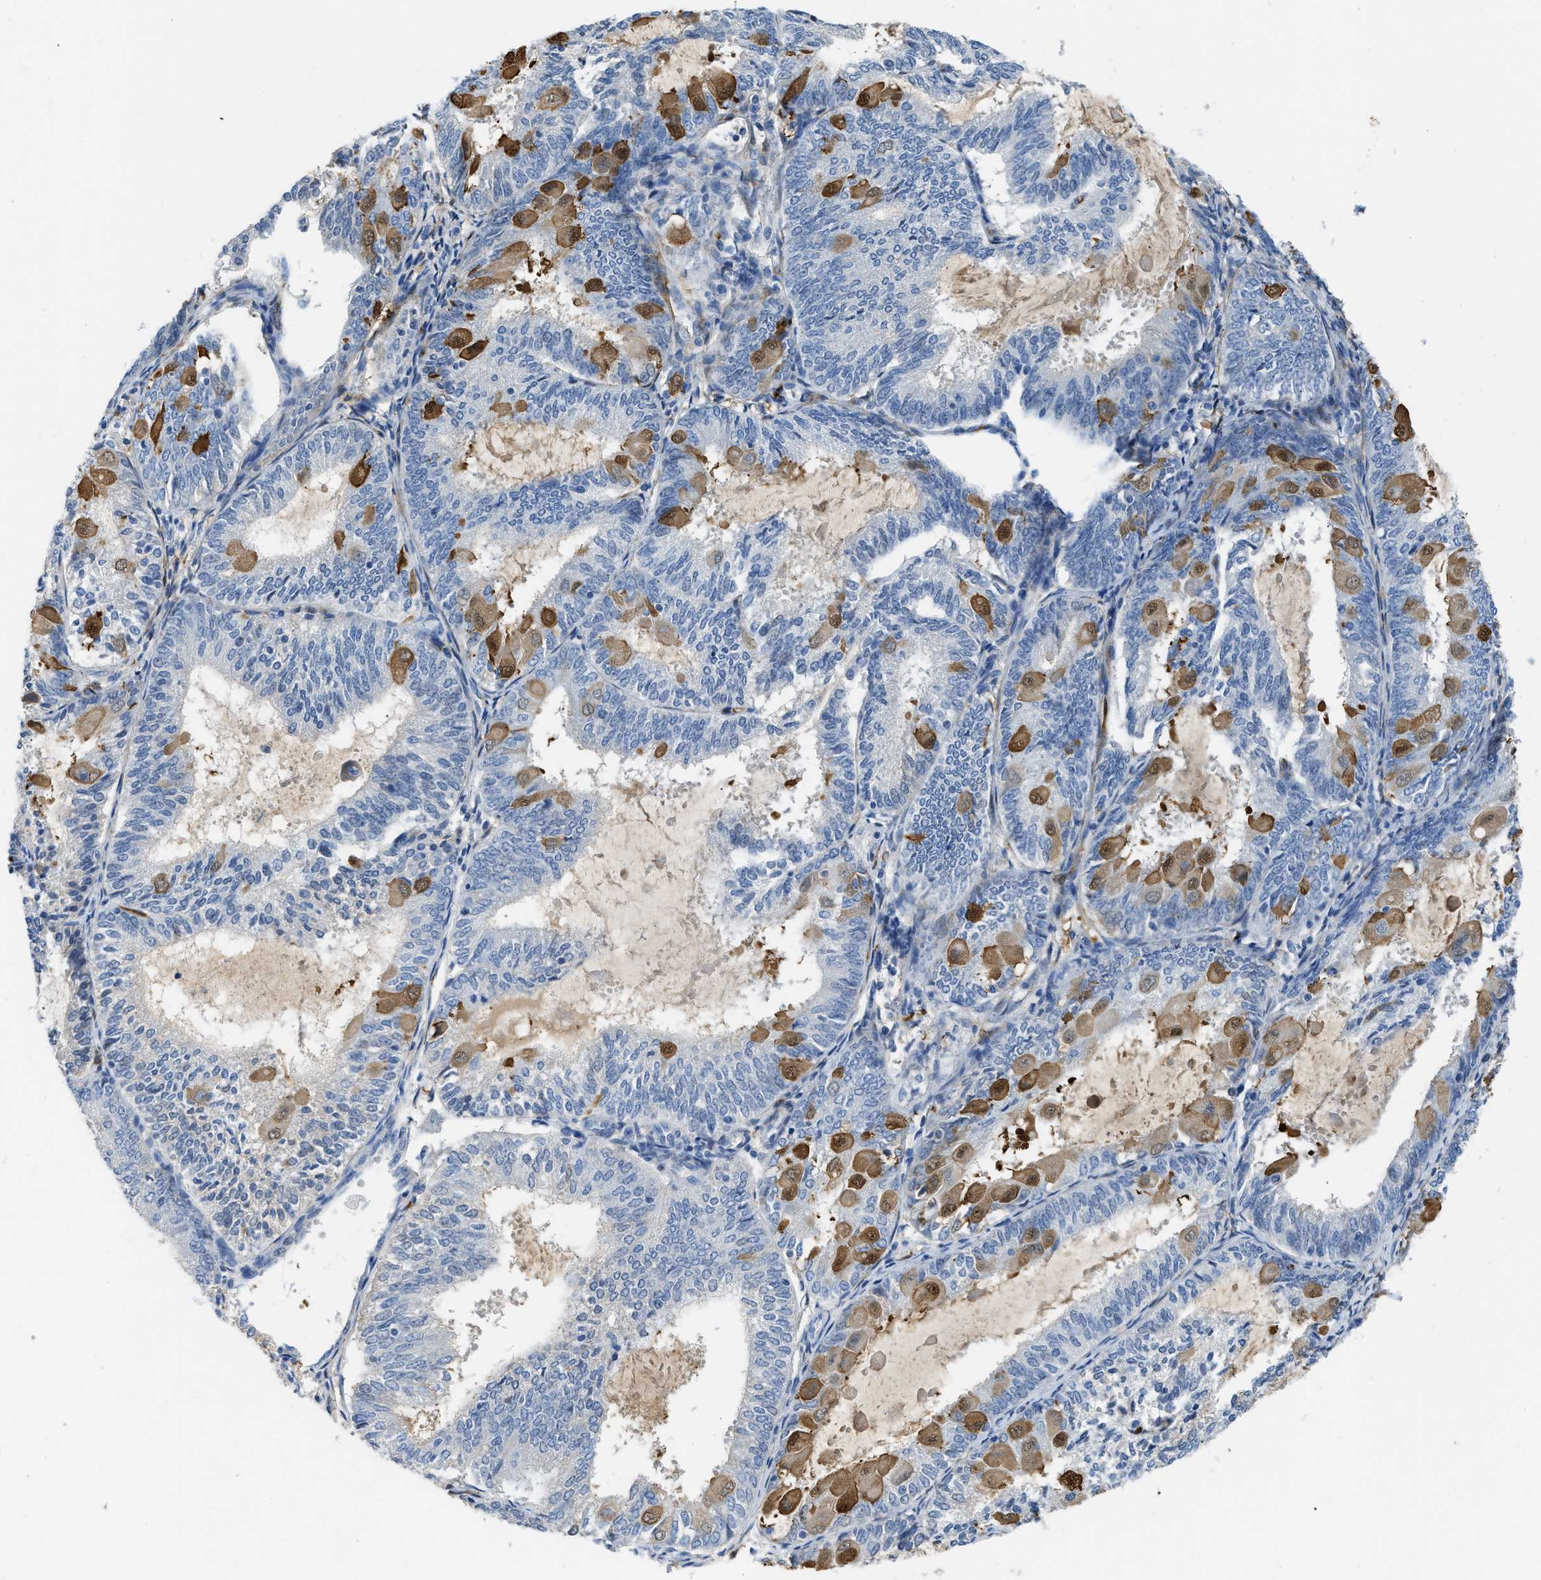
{"staining": {"intensity": "moderate", "quantity": "25%-75%", "location": "cytoplasmic/membranous,nuclear"}, "tissue": "endometrial cancer", "cell_type": "Tumor cells", "image_type": "cancer", "snomed": [{"axis": "morphology", "description": "Adenocarcinoma, NOS"}, {"axis": "topography", "description": "Endometrium"}], "caption": "There is medium levels of moderate cytoplasmic/membranous and nuclear expression in tumor cells of endometrial adenocarcinoma, as demonstrated by immunohistochemical staining (brown color).", "gene": "SPEG", "patient": {"sex": "female", "age": 81}}